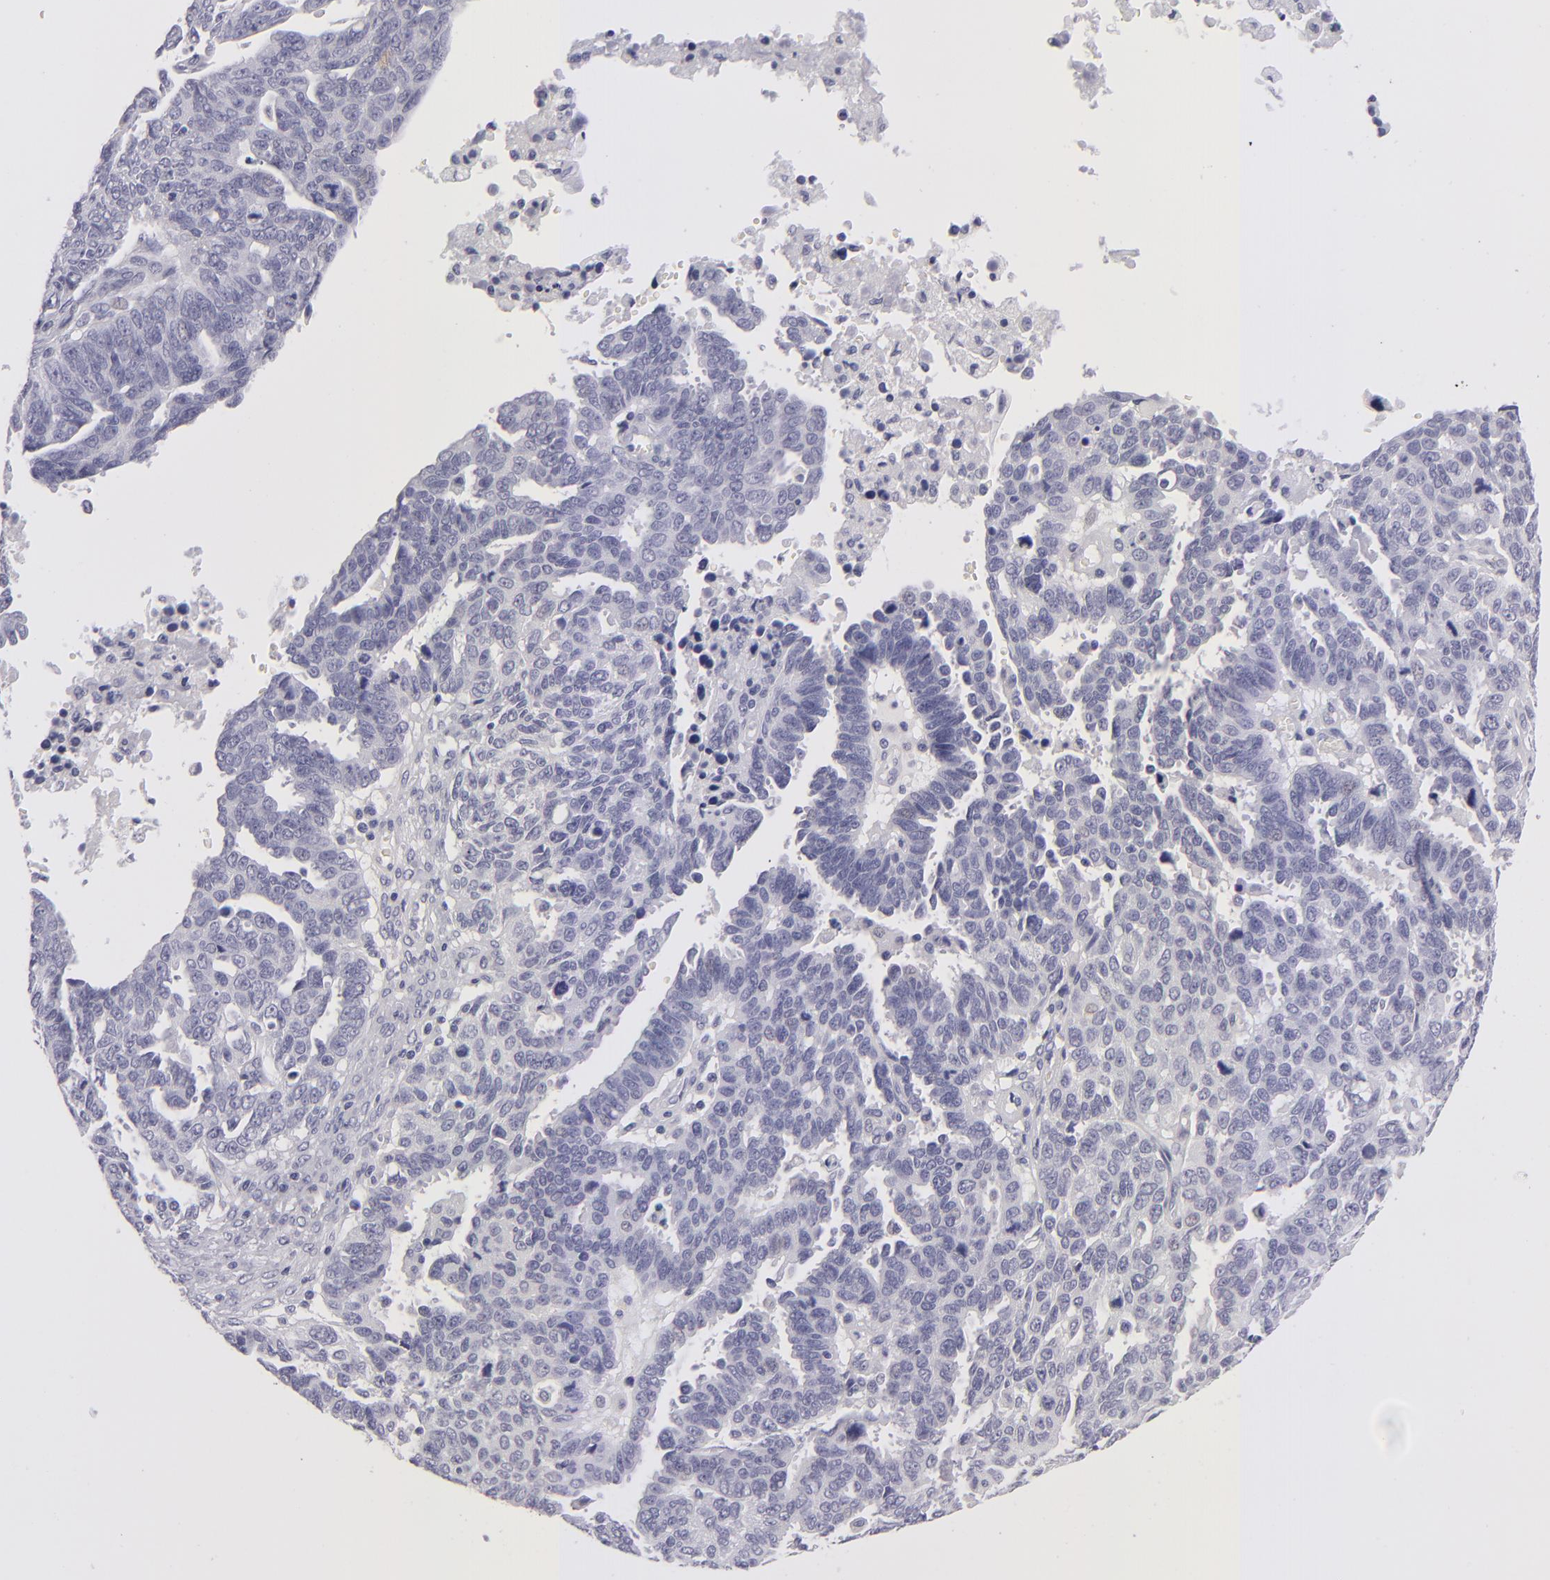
{"staining": {"intensity": "negative", "quantity": "none", "location": "none"}, "tissue": "ovarian cancer", "cell_type": "Tumor cells", "image_type": "cancer", "snomed": [{"axis": "morphology", "description": "Carcinoma, endometroid"}, {"axis": "morphology", "description": "Cystadenocarcinoma, serous, NOS"}, {"axis": "topography", "description": "Ovary"}], "caption": "Immunohistochemistry (IHC) image of neoplastic tissue: human endometroid carcinoma (ovarian) stained with DAB (3,3'-diaminobenzidine) demonstrates no significant protein positivity in tumor cells. The staining was performed using DAB to visualize the protein expression in brown, while the nuclei were stained in blue with hematoxylin (Magnification: 20x).", "gene": "TNNC1", "patient": {"sex": "female", "age": 45}}